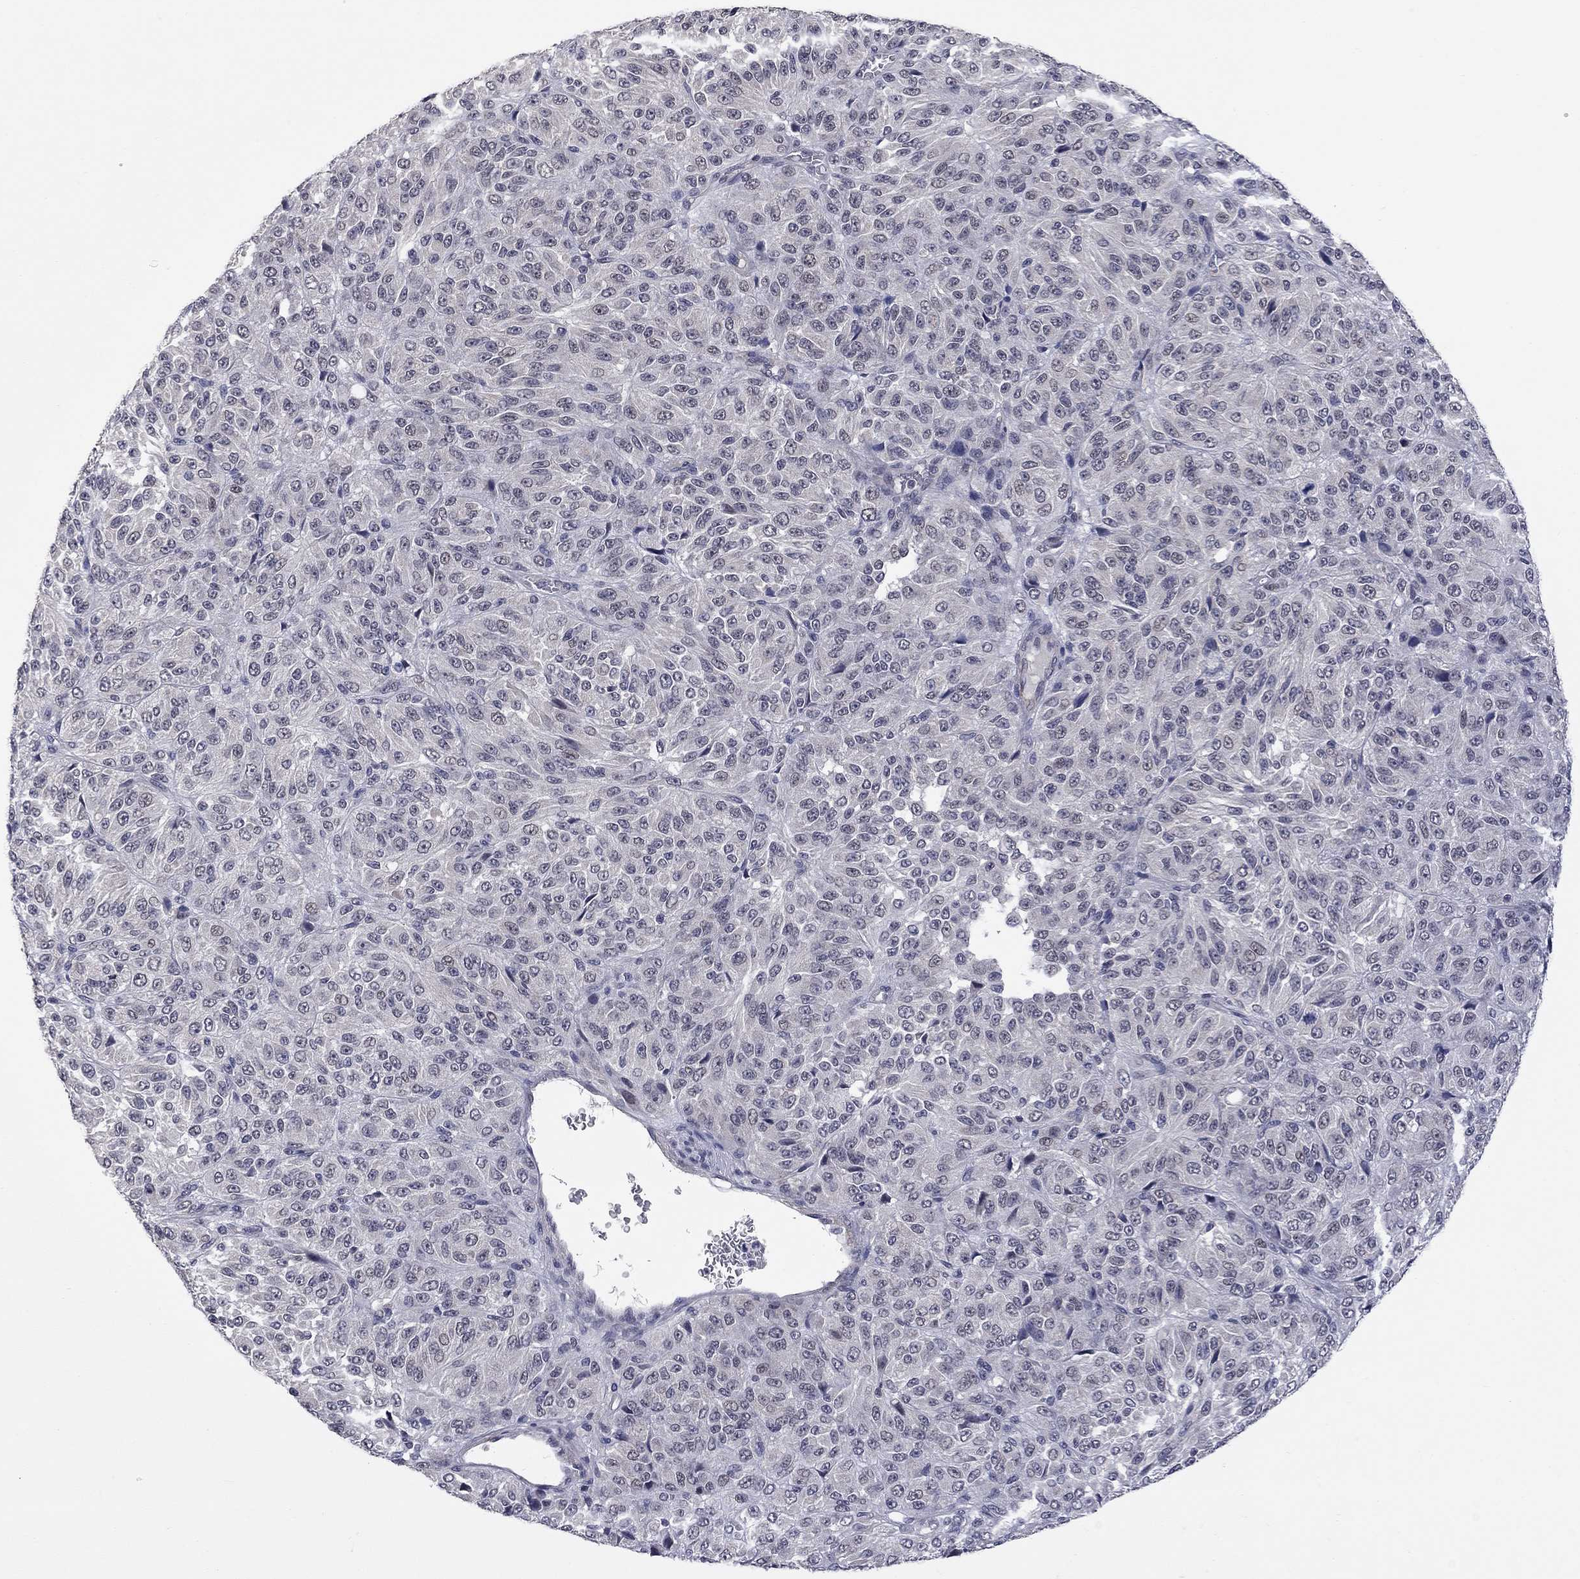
{"staining": {"intensity": "negative", "quantity": "none", "location": "none"}, "tissue": "melanoma", "cell_type": "Tumor cells", "image_type": "cancer", "snomed": [{"axis": "morphology", "description": "Malignant melanoma, Metastatic site"}, {"axis": "topography", "description": "Brain"}], "caption": "Human malignant melanoma (metastatic site) stained for a protein using IHC exhibits no staining in tumor cells.", "gene": "FABP12", "patient": {"sex": "female", "age": 56}}